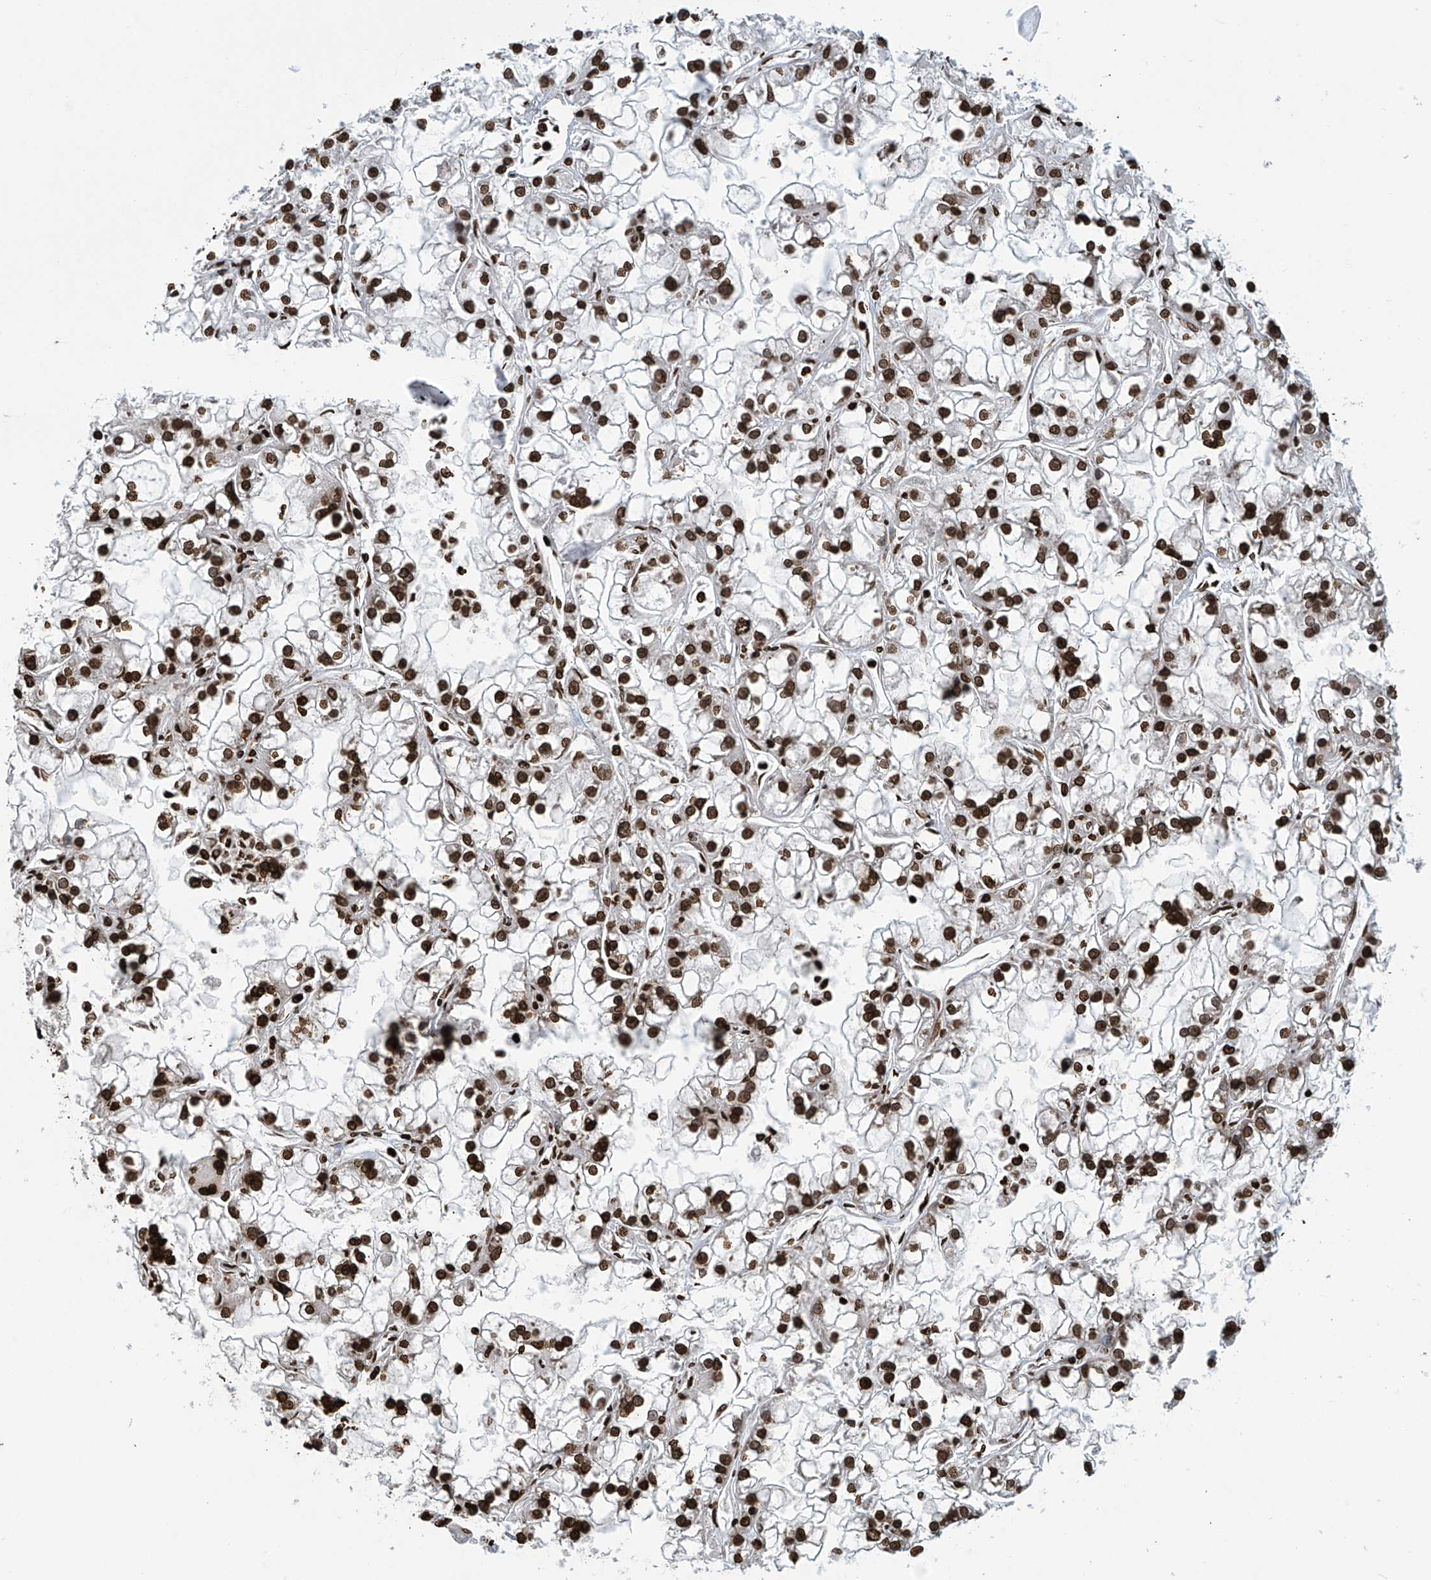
{"staining": {"intensity": "strong", "quantity": ">75%", "location": "nuclear"}, "tissue": "renal cancer", "cell_type": "Tumor cells", "image_type": "cancer", "snomed": [{"axis": "morphology", "description": "Adenocarcinoma, NOS"}, {"axis": "topography", "description": "Kidney"}], "caption": "Immunohistochemical staining of human renal adenocarcinoma displays strong nuclear protein staining in about >75% of tumor cells.", "gene": "DPPA2", "patient": {"sex": "female", "age": 52}}